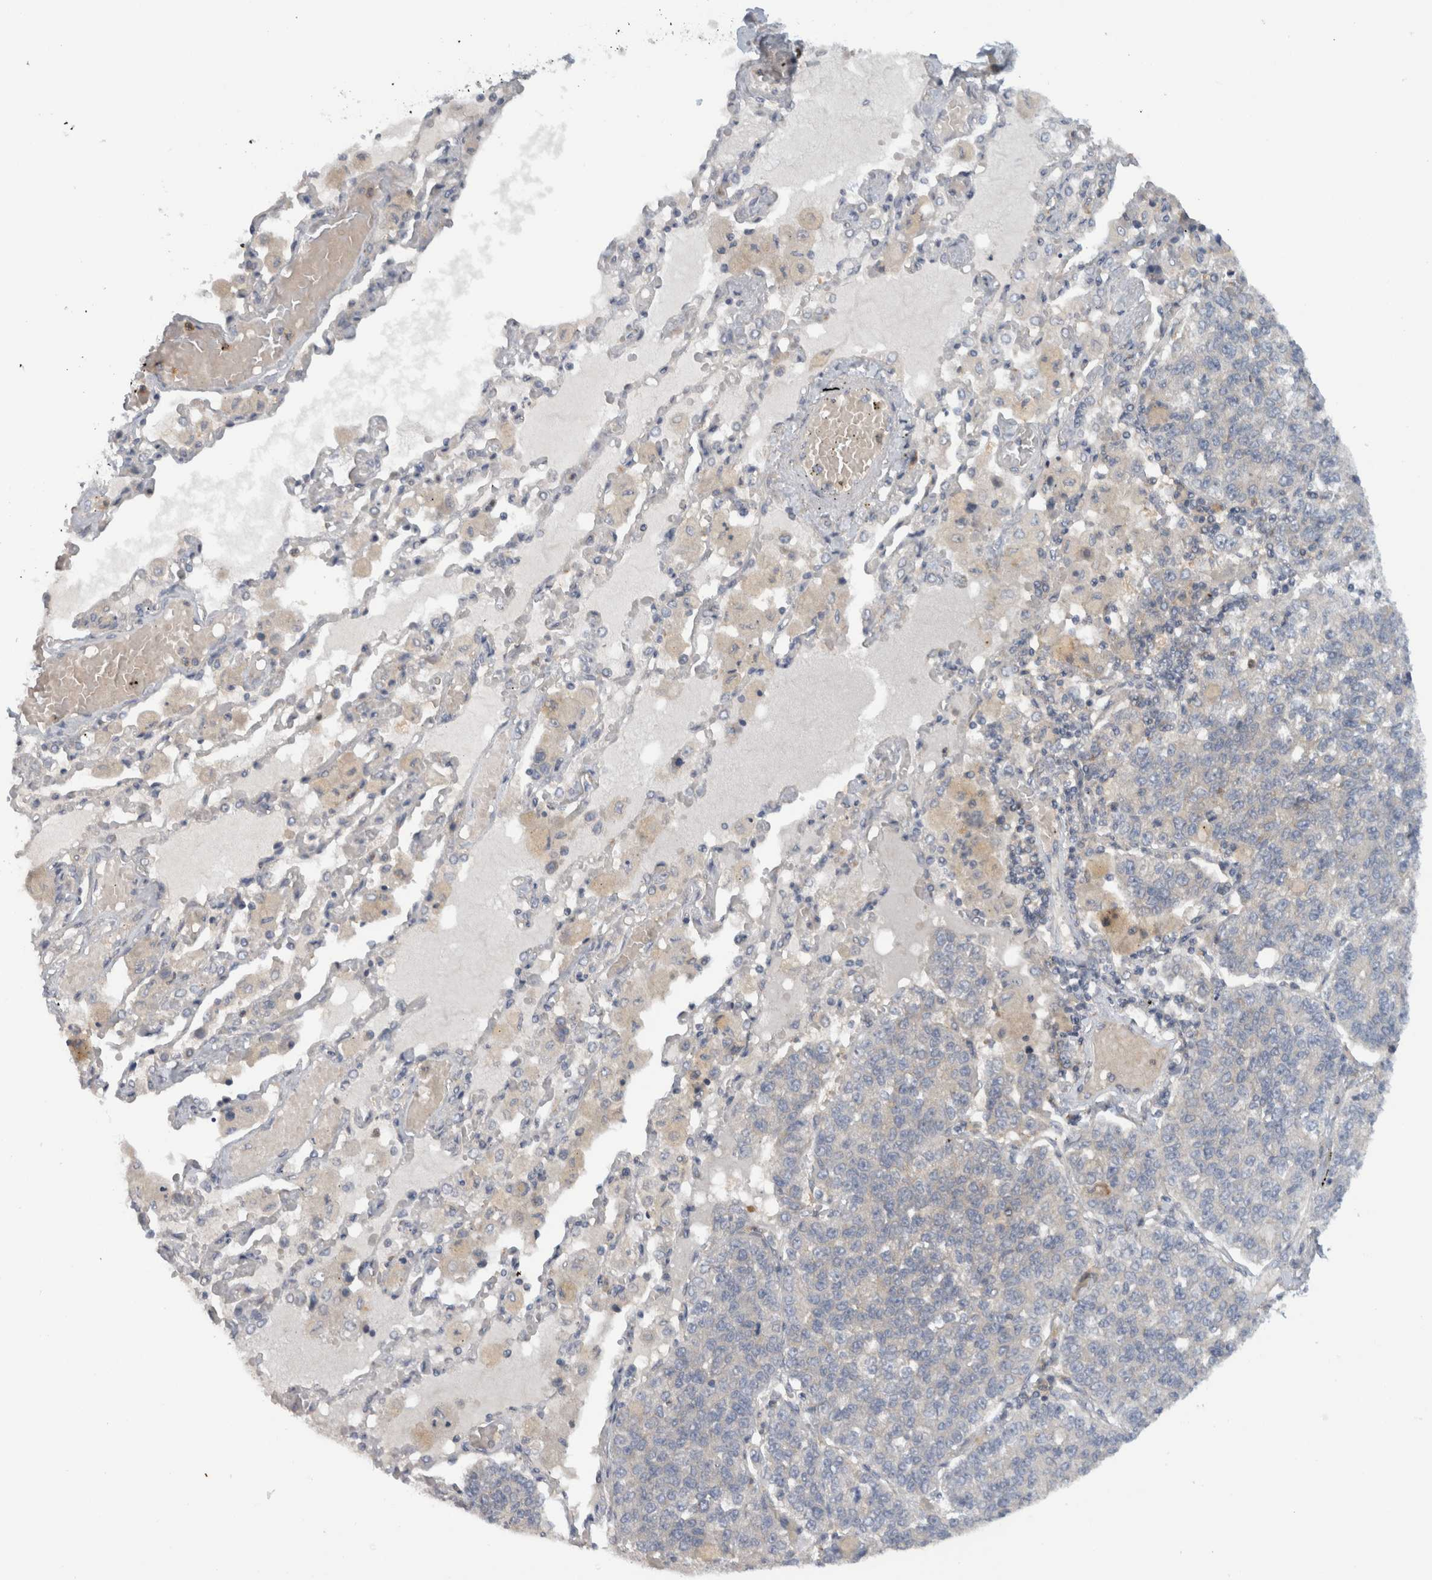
{"staining": {"intensity": "negative", "quantity": "none", "location": "none"}, "tissue": "lung cancer", "cell_type": "Tumor cells", "image_type": "cancer", "snomed": [{"axis": "morphology", "description": "Adenocarcinoma, NOS"}, {"axis": "topography", "description": "Lung"}], "caption": "Tumor cells show no significant staining in adenocarcinoma (lung).", "gene": "VEPH1", "patient": {"sex": "male", "age": 49}}